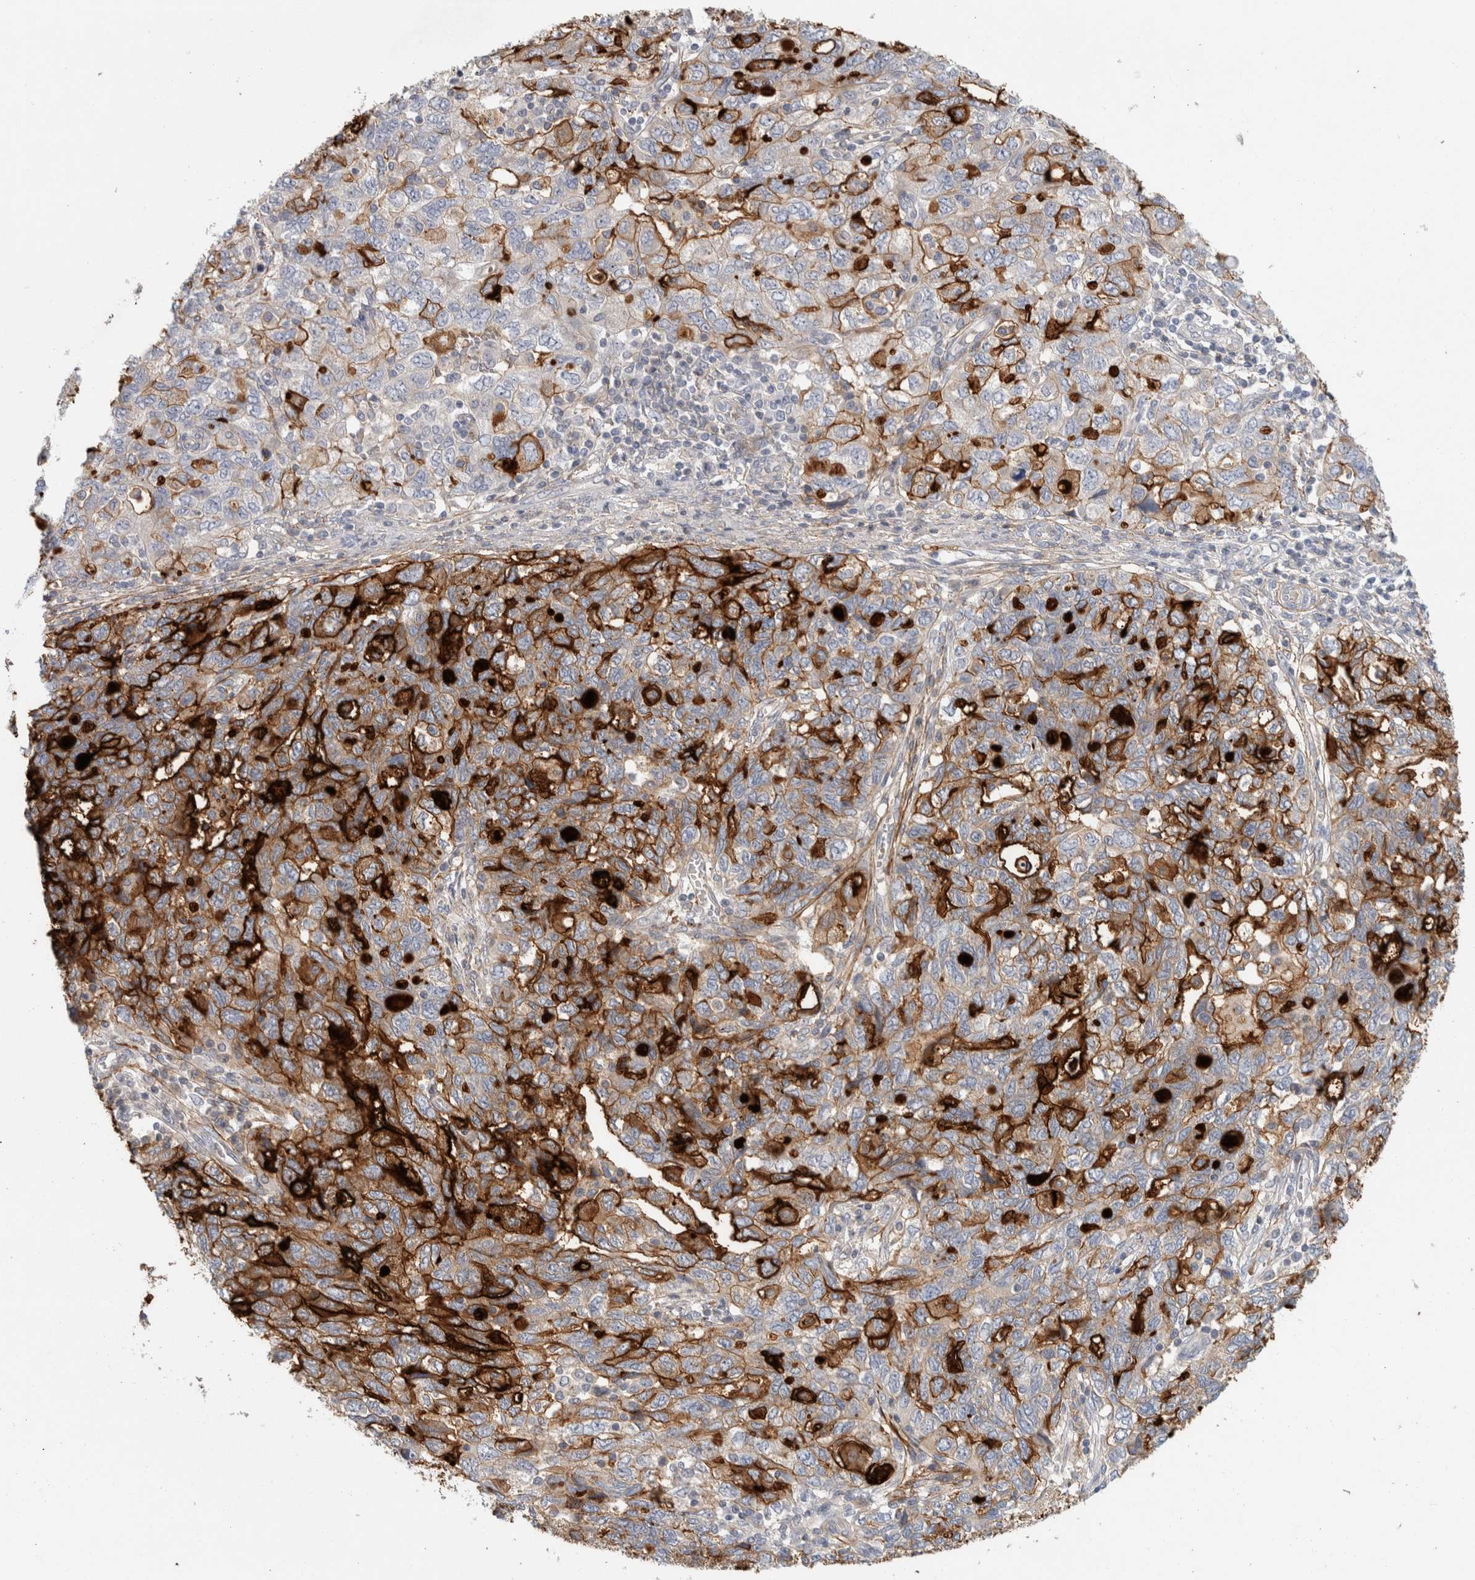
{"staining": {"intensity": "strong", "quantity": "25%-75%", "location": "cytoplasmic/membranous"}, "tissue": "ovarian cancer", "cell_type": "Tumor cells", "image_type": "cancer", "snomed": [{"axis": "morphology", "description": "Carcinoma, NOS"}, {"axis": "morphology", "description": "Cystadenocarcinoma, serous, NOS"}, {"axis": "topography", "description": "Ovary"}], "caption": "The photomicrograph exhibits immunohistochemical staining of serous cystadenocarcinoma (ovarian). There is strong cytoplasmic/membranous staining is seen in approximately 25%-75% of tumor cells. (DAB IHC with brightfield microscopy, high magnification).", "gene": "CD55", "patient": {"sex": "female", "age": 69}}